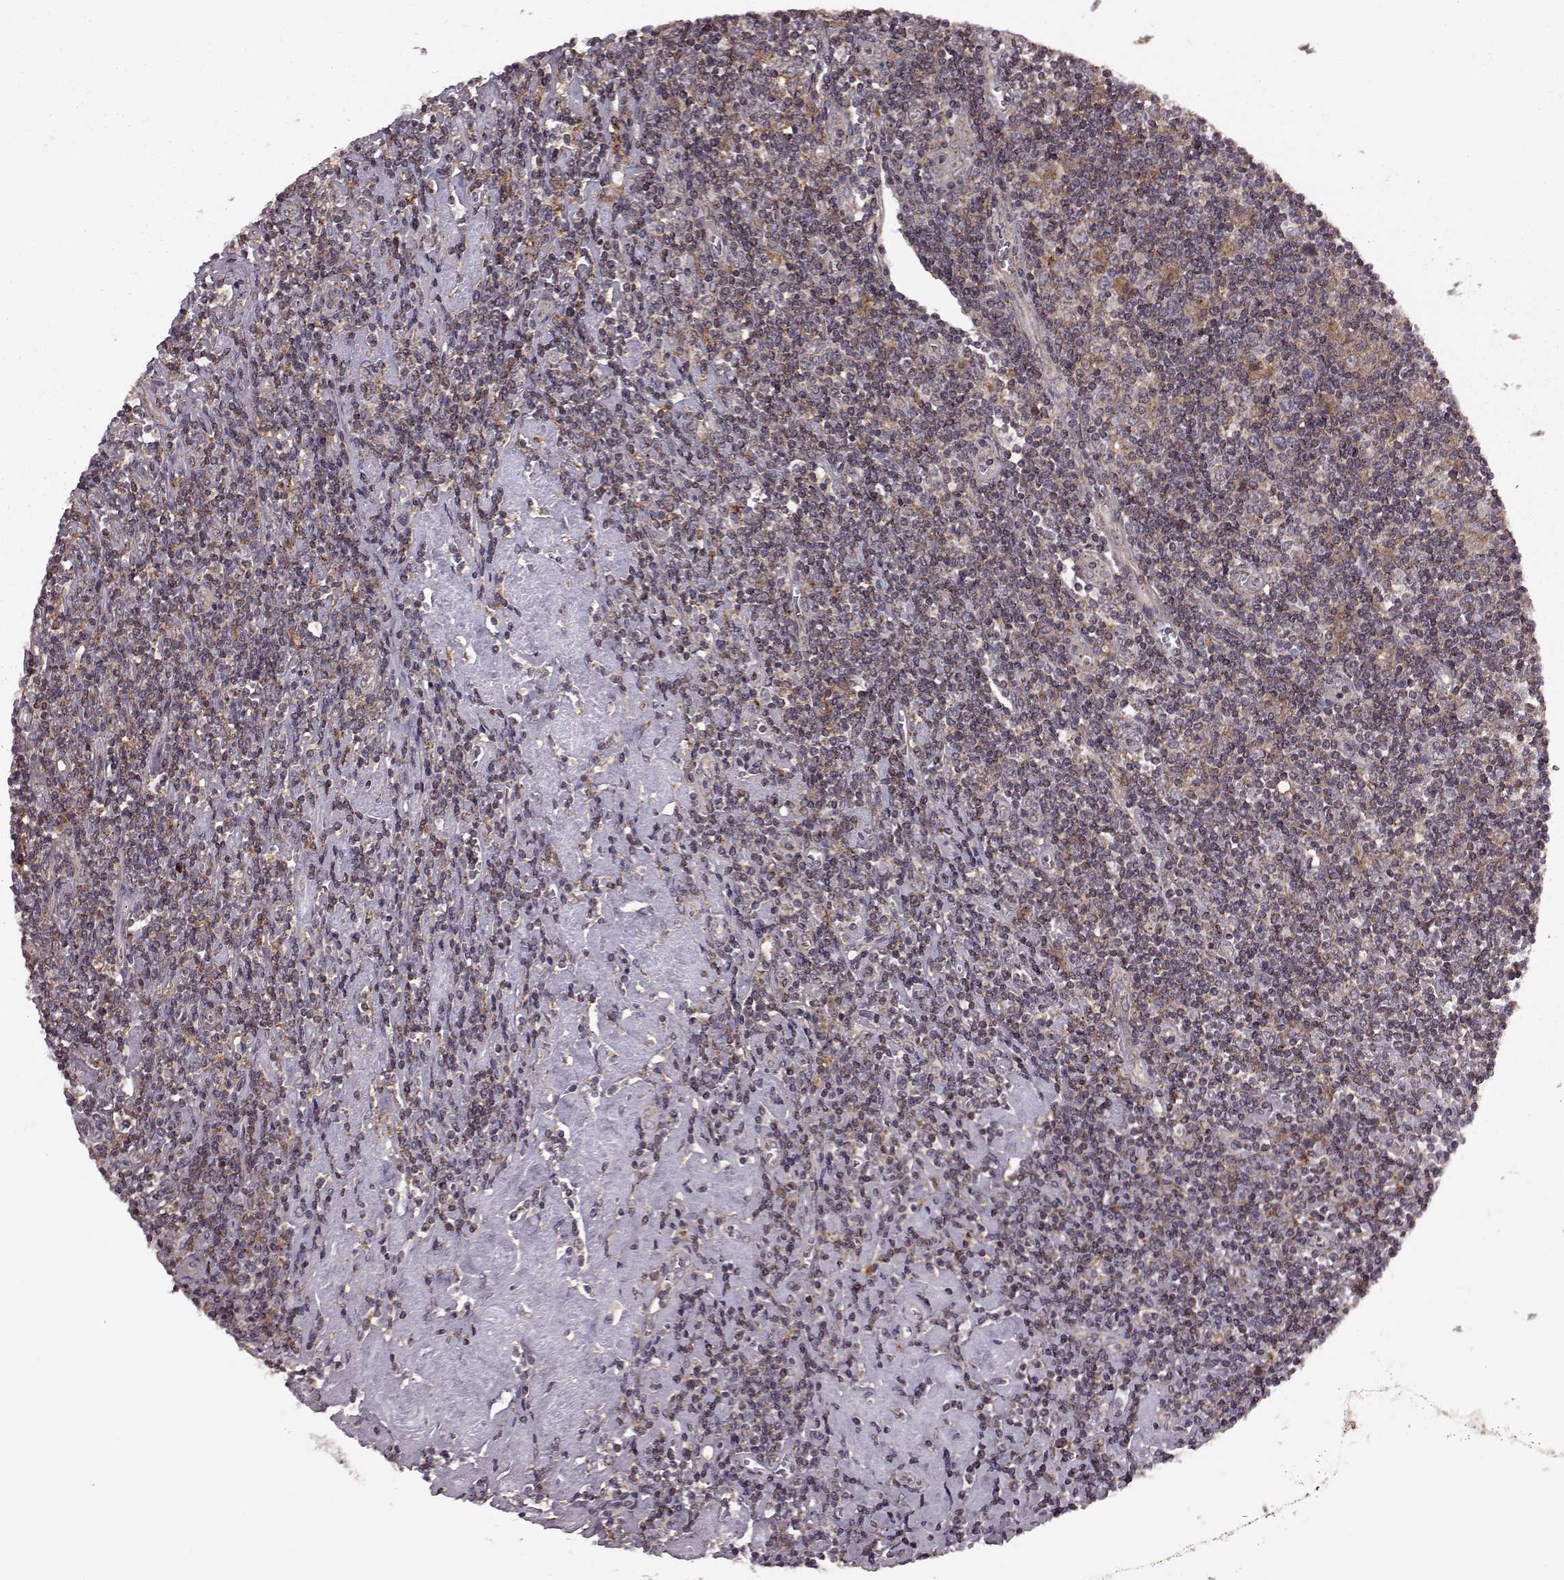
{"staining": {"intensity": "weak", "quantity": ">75%", "location": "cytoplasmic/membranous"}, "tissue": "lymphoma", "cell_type": "Tumor cells", "image_type": "cancer", "snomed": [{"axis": "morphology", "description": "Hodgkin's disease, NOS"}, {"axis": "topography", "description": "Lymph node"}], "caption": "IHC of lymphoma exhibits low levels of weak cytoplasmic/membranous positivity in about >75% of tumor cells.", "gene": "FNIP2", "patient": {"sex": "male", "age": 40}}